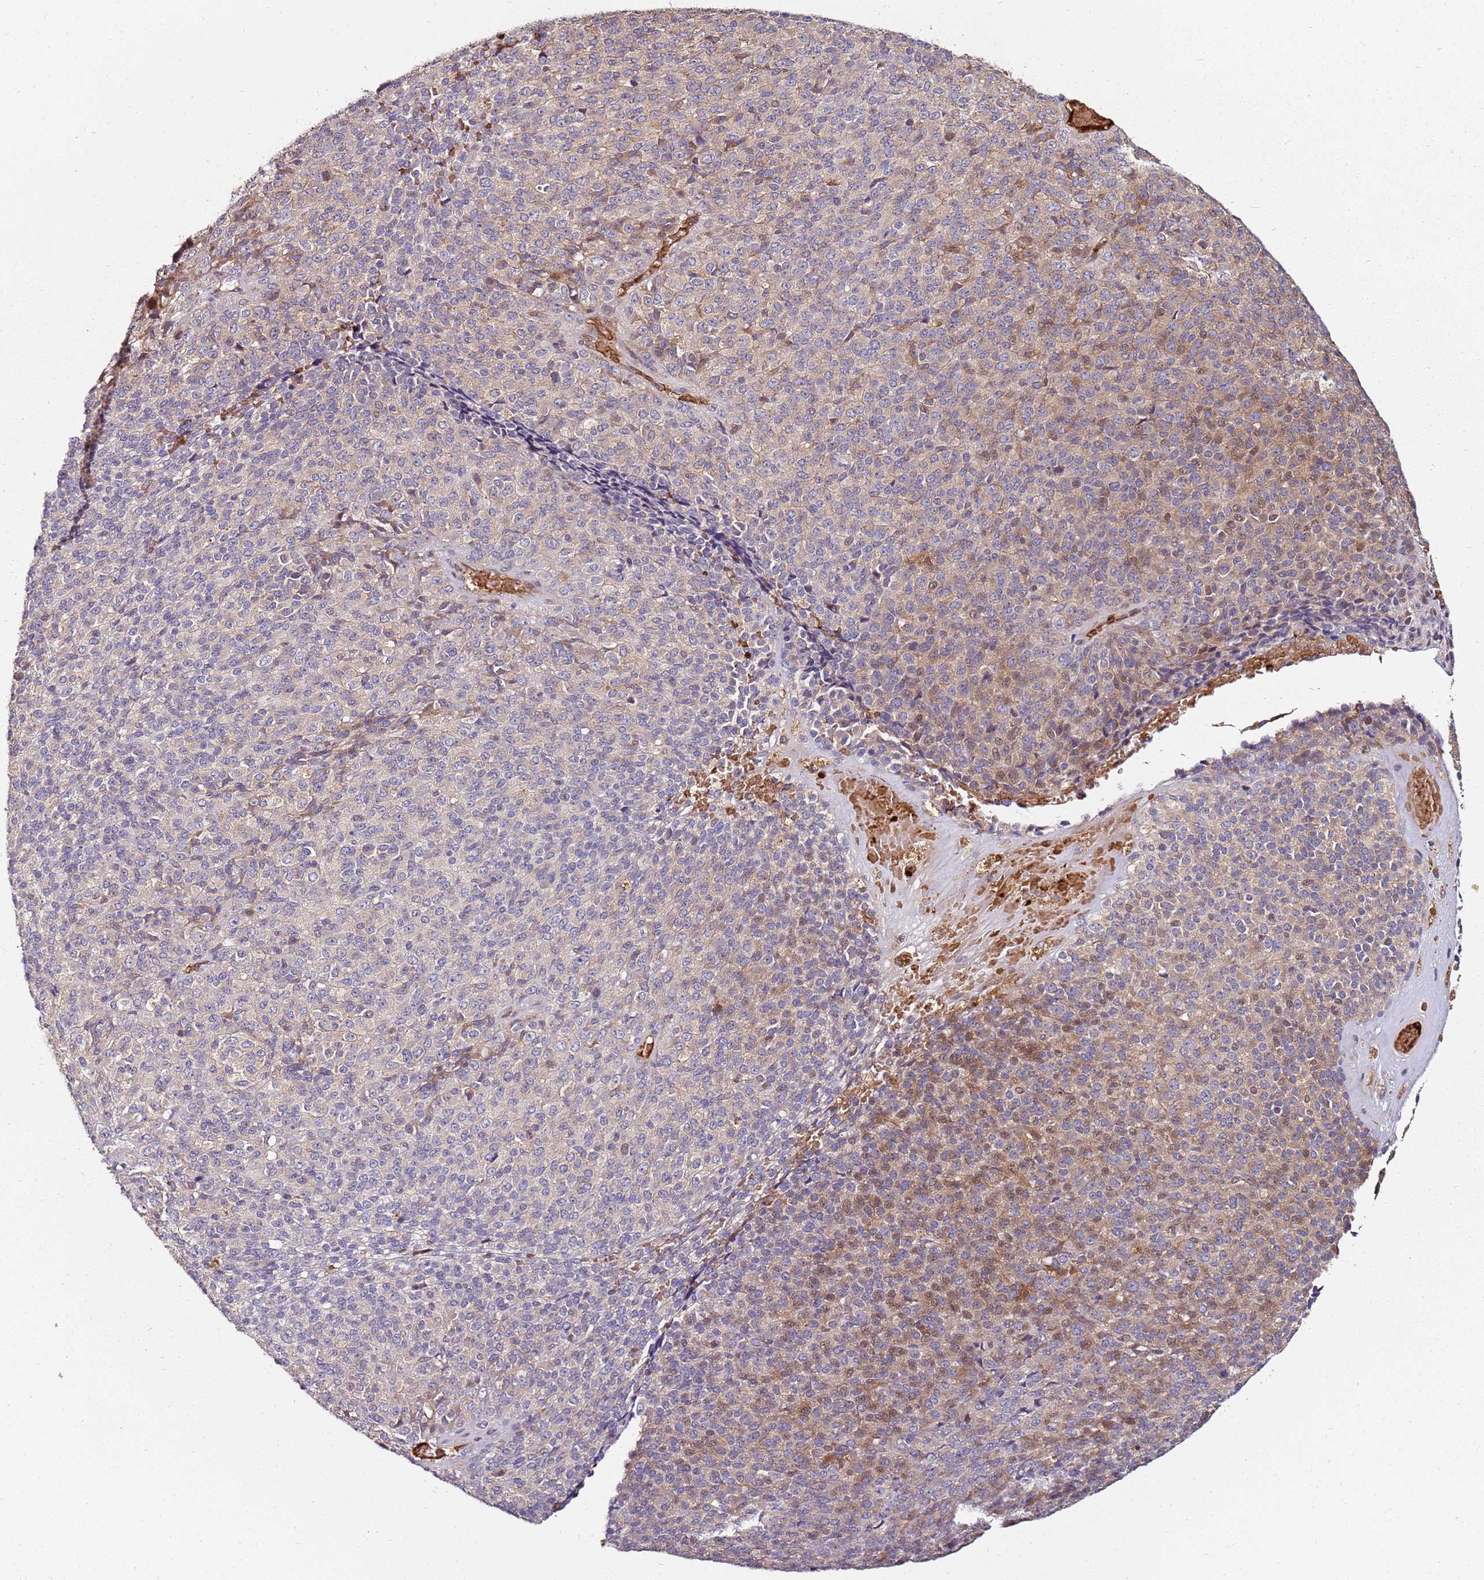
{"staining": {"intensity": "weak", "quantity": "25%-75%", "location": "cytoplasmic/membranous,nuclear"}, "tissue": "melanoma", "cell_type": "Tumor cells", "image_type": "cancer", "snomed": [{"axis": "morphology", "description": "Malignant melanoma, Metastatic site"}, {"axis": "topography", "description": "Brain"}], "caption": "The immunohistochemical stain highlights weak cytoplasmic/membranous and nuclear positivity in tumor cells of malignant melanoma (metastatic site) tissue. (brown staining indicates protein expression, while blue staining denotes nuclei).", "gene": "RNF11", "patient": {"sex": "female", "age": 56}}